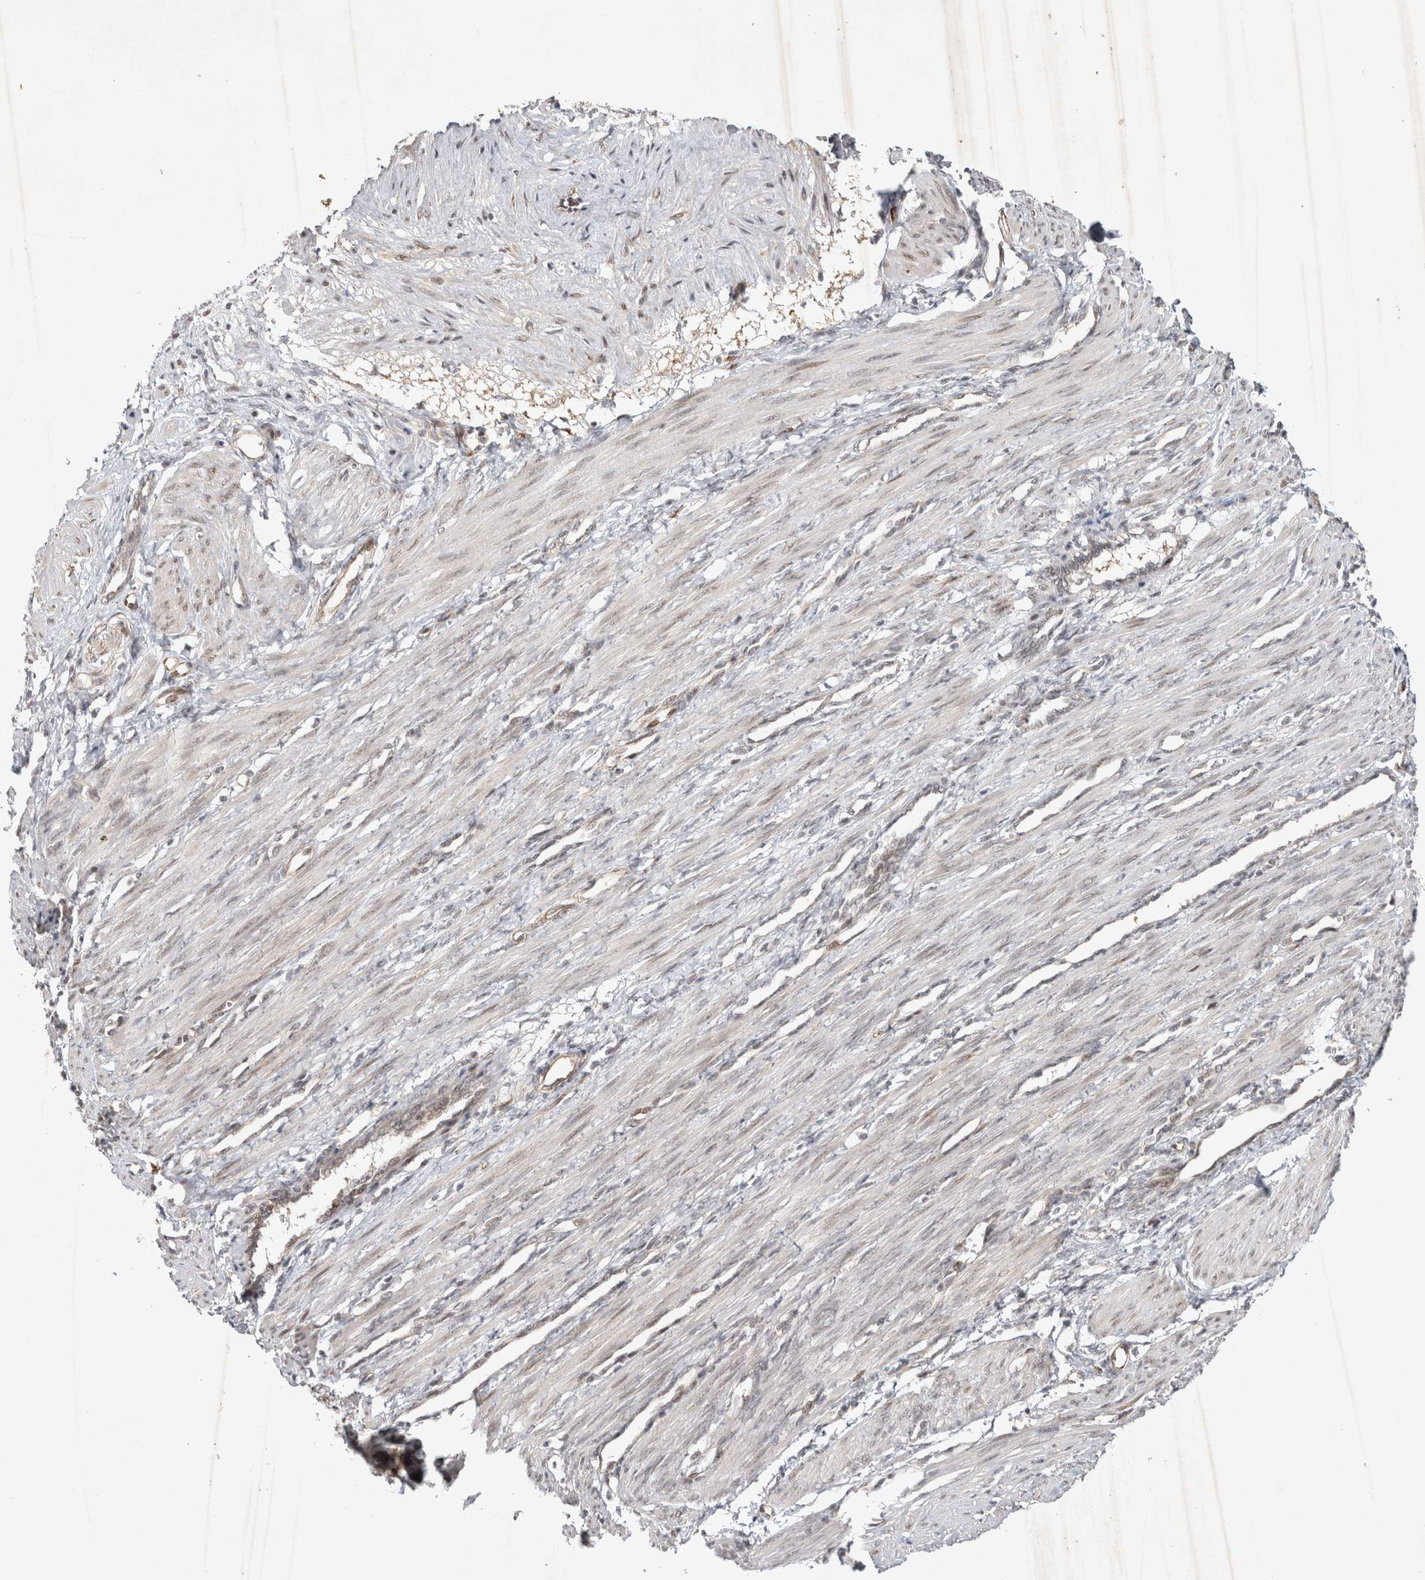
{"staining": {"intensity": "weak", "quantity": "25%-75%", "location": "nuclear"}, "tissue": "smooth muscle", "cell_type": "Smooth muscle cells", "image_type": "normal", "snomed": [{"axis": "morphology", "description": "Normal tissue, NOS"}, {"axis": "topography", "description": "Endometrium"}], "caption": "The immunohistochemical stain labels weak nuclear positivity in smooth muscle cells of benign smooth muscle. The staining was performed using DAB, with brown indicating positive protein expression. Nuclei are stained blue with hematoxylin.", "gene": "ZNF318", "patient": {"sex": "female", "age": 33}}